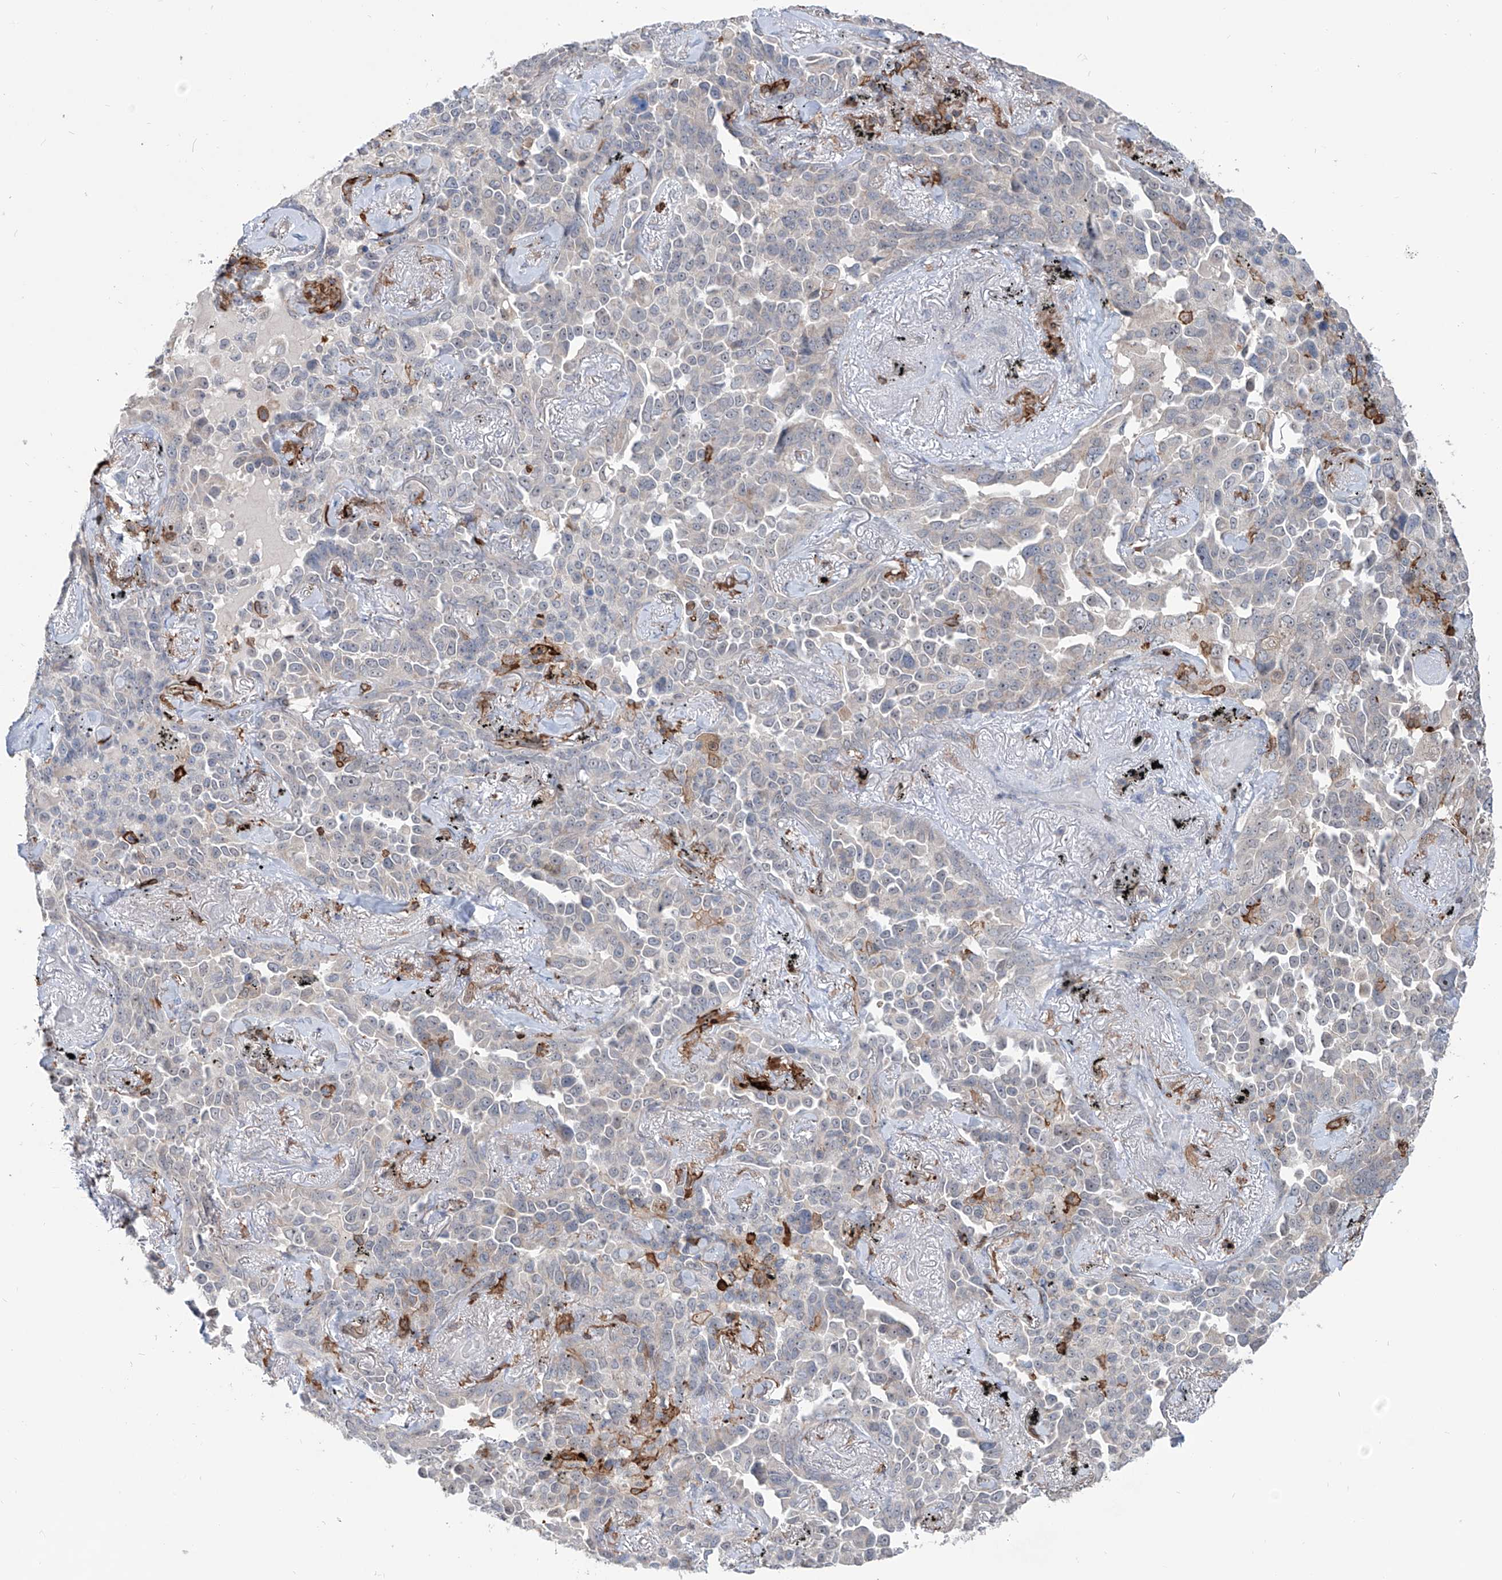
{"staining": {"intensity": "negative", "quantity": "none", "location": "none"}, "tissue": "lung cancer", "cell_type": "Tumor cells", "image_type": "cancer", "snomed": [{"axis": "morphology", "description": "Adenocarcinoma, NOS"}, {"axis": "topography", "description": "Lung"}], "caption": "This is an immunohistochemistry histopathology image of human lung cancer. There is no positivity in tumor cells.", "gene": "ZBTB48", "patient": {"sex": "female", "age": 67}}